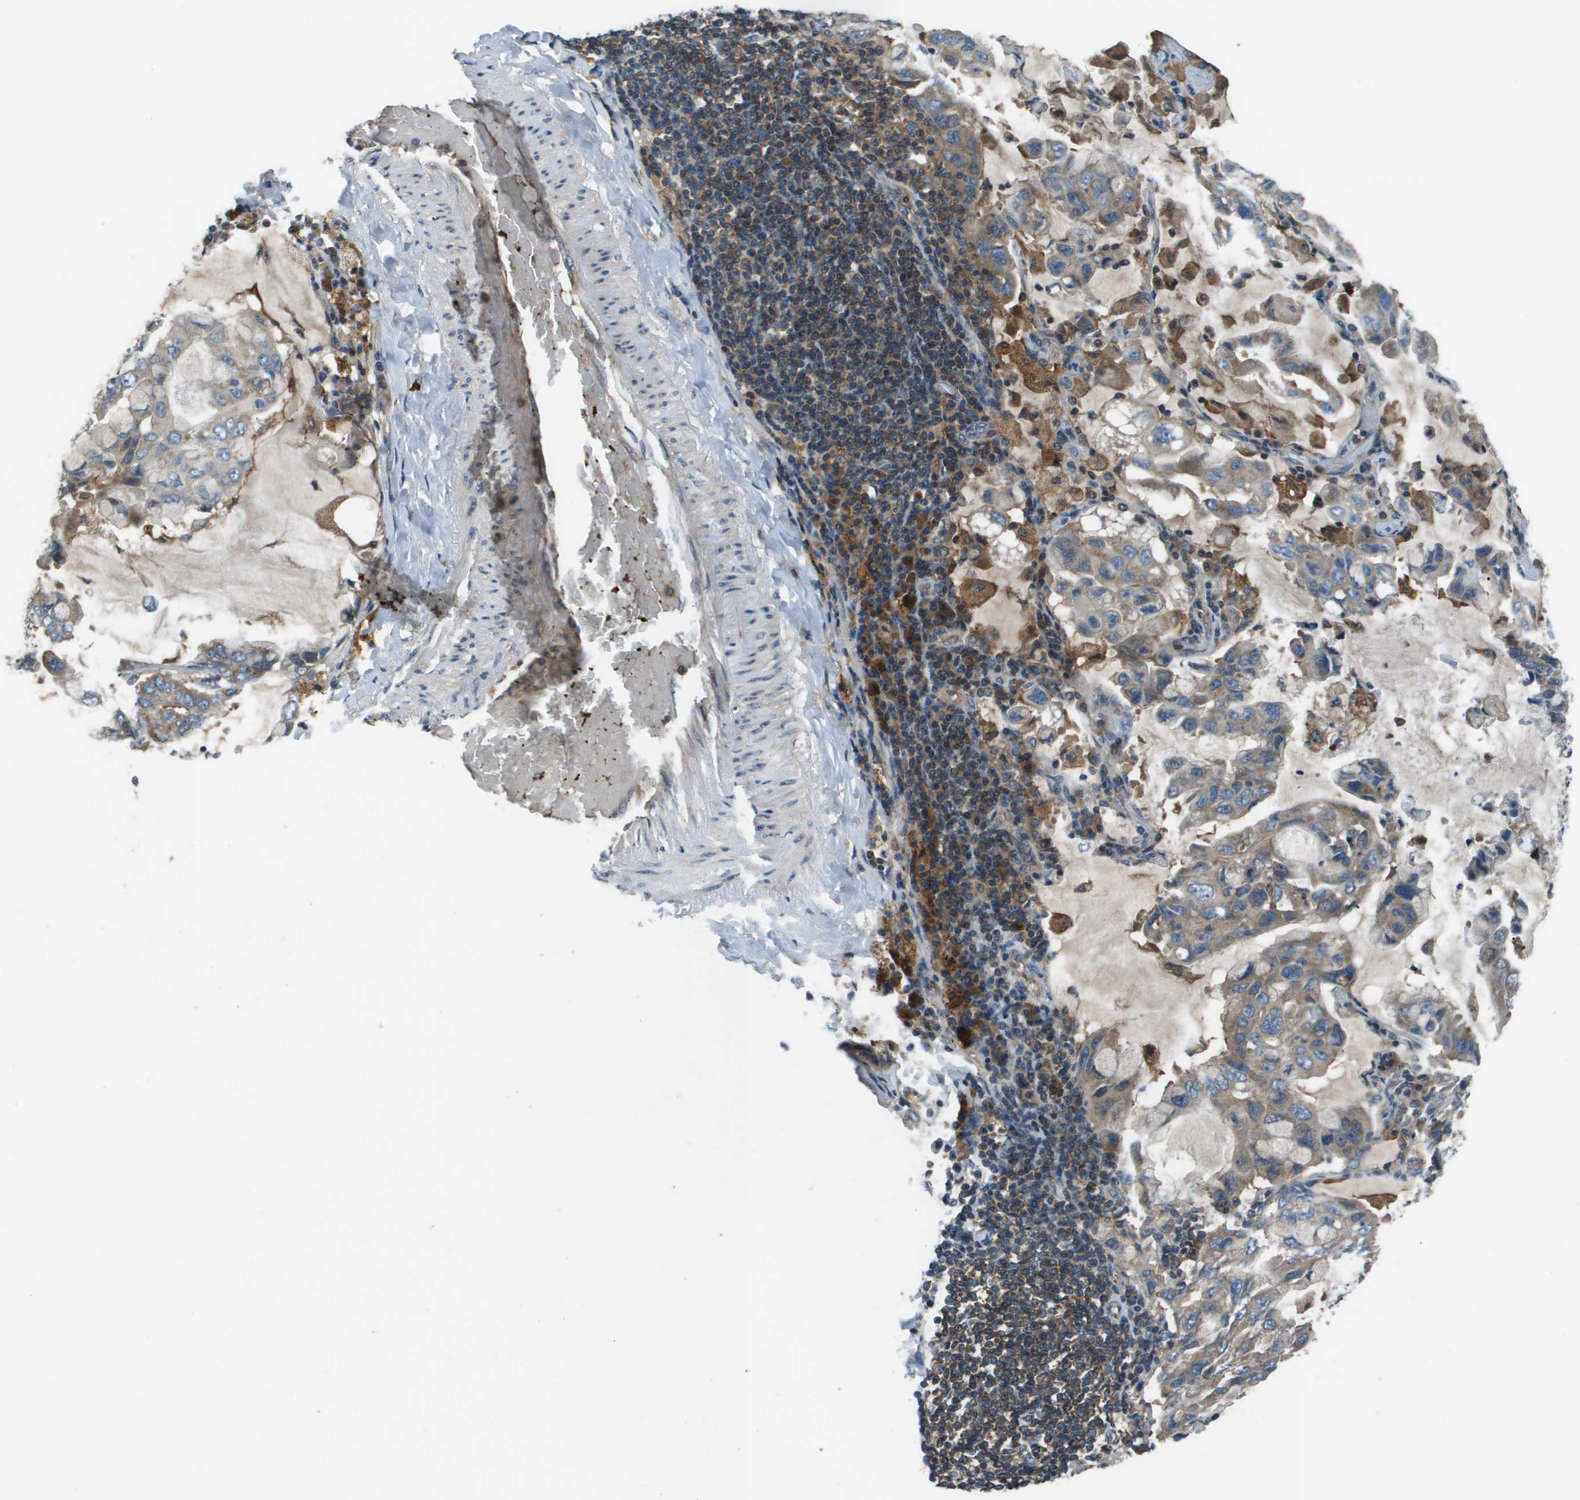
{"staining": {"intensity": "moderate", "quantity": "25%-75%", "location": "cytoplasmic/membranous"}, "tissue": "lung cancer", "cell_type": "Tumor cells", "image_type": "cancer", "snomed": [{"axis": "morphology", "description": "Adenocarcinoma, NOS"}, {"axis": "topography", "description": "Lung"}], "caption": "Lung cancer was stained to show a protein in brown. There is medium levels of moderate cytoplasmic/membranous expression in about 25%-75% of tumor cells.", "gene": "EIF3B", "patient": {"sex": "male", "age": 64}}